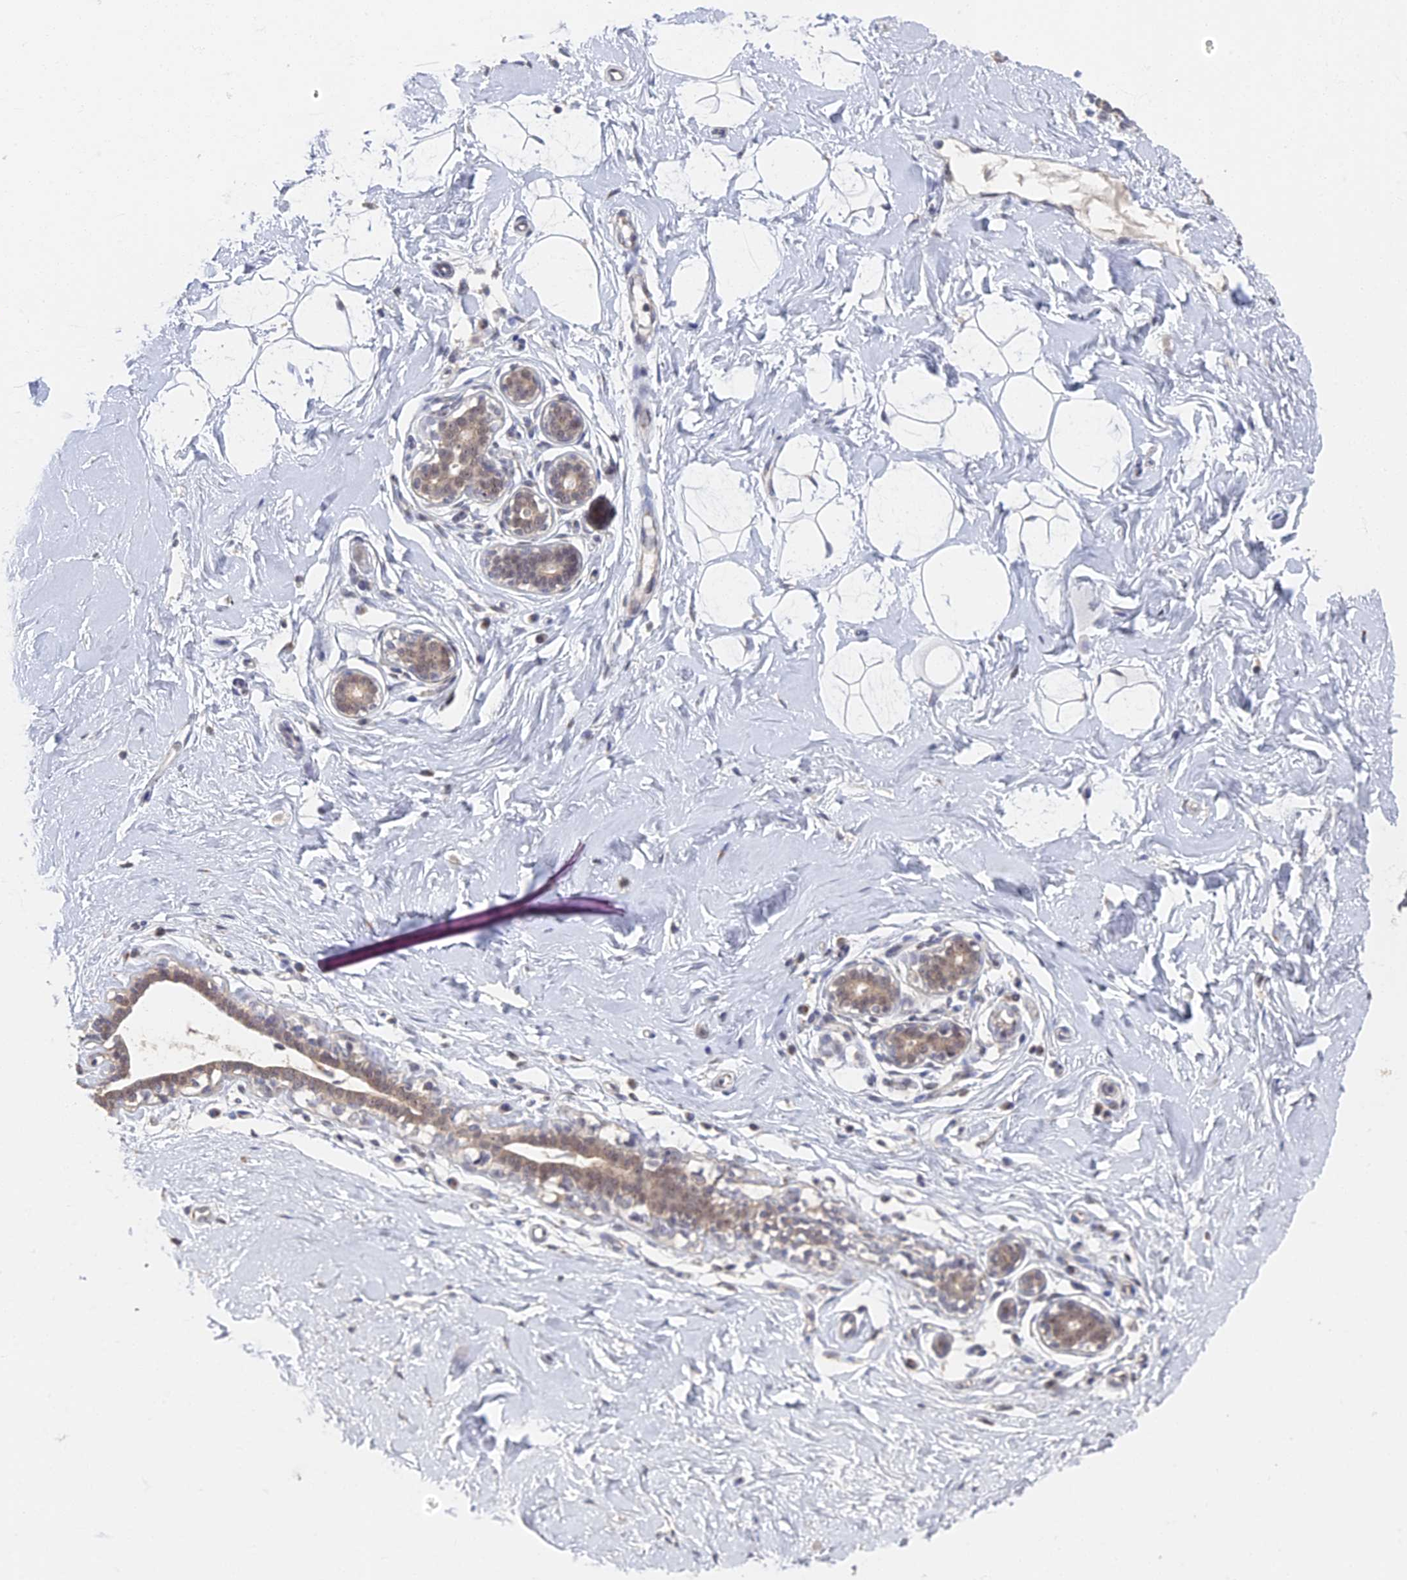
{"staining": {"intensity": "negative", "quantity": "none", "location": "none"}, "tissue": "breast", "cell_type": "Adipocytes", "image_type": "normal", "snomed": [{"axis": "morphology", "description": "Normal tissue, NOS"}, {"axis": "morphology", "description": "Adenoma, NOS"}, {"axis": "topography", "description": "Breast"}], "caption": "DAB (3,3'-diaminobenzidine) immunohistochemical staining of unremarkable breast shows no significant staining in adipocytes.", "gene": "GPATCH1", "patient": {"sex": "female", "age": 23}}